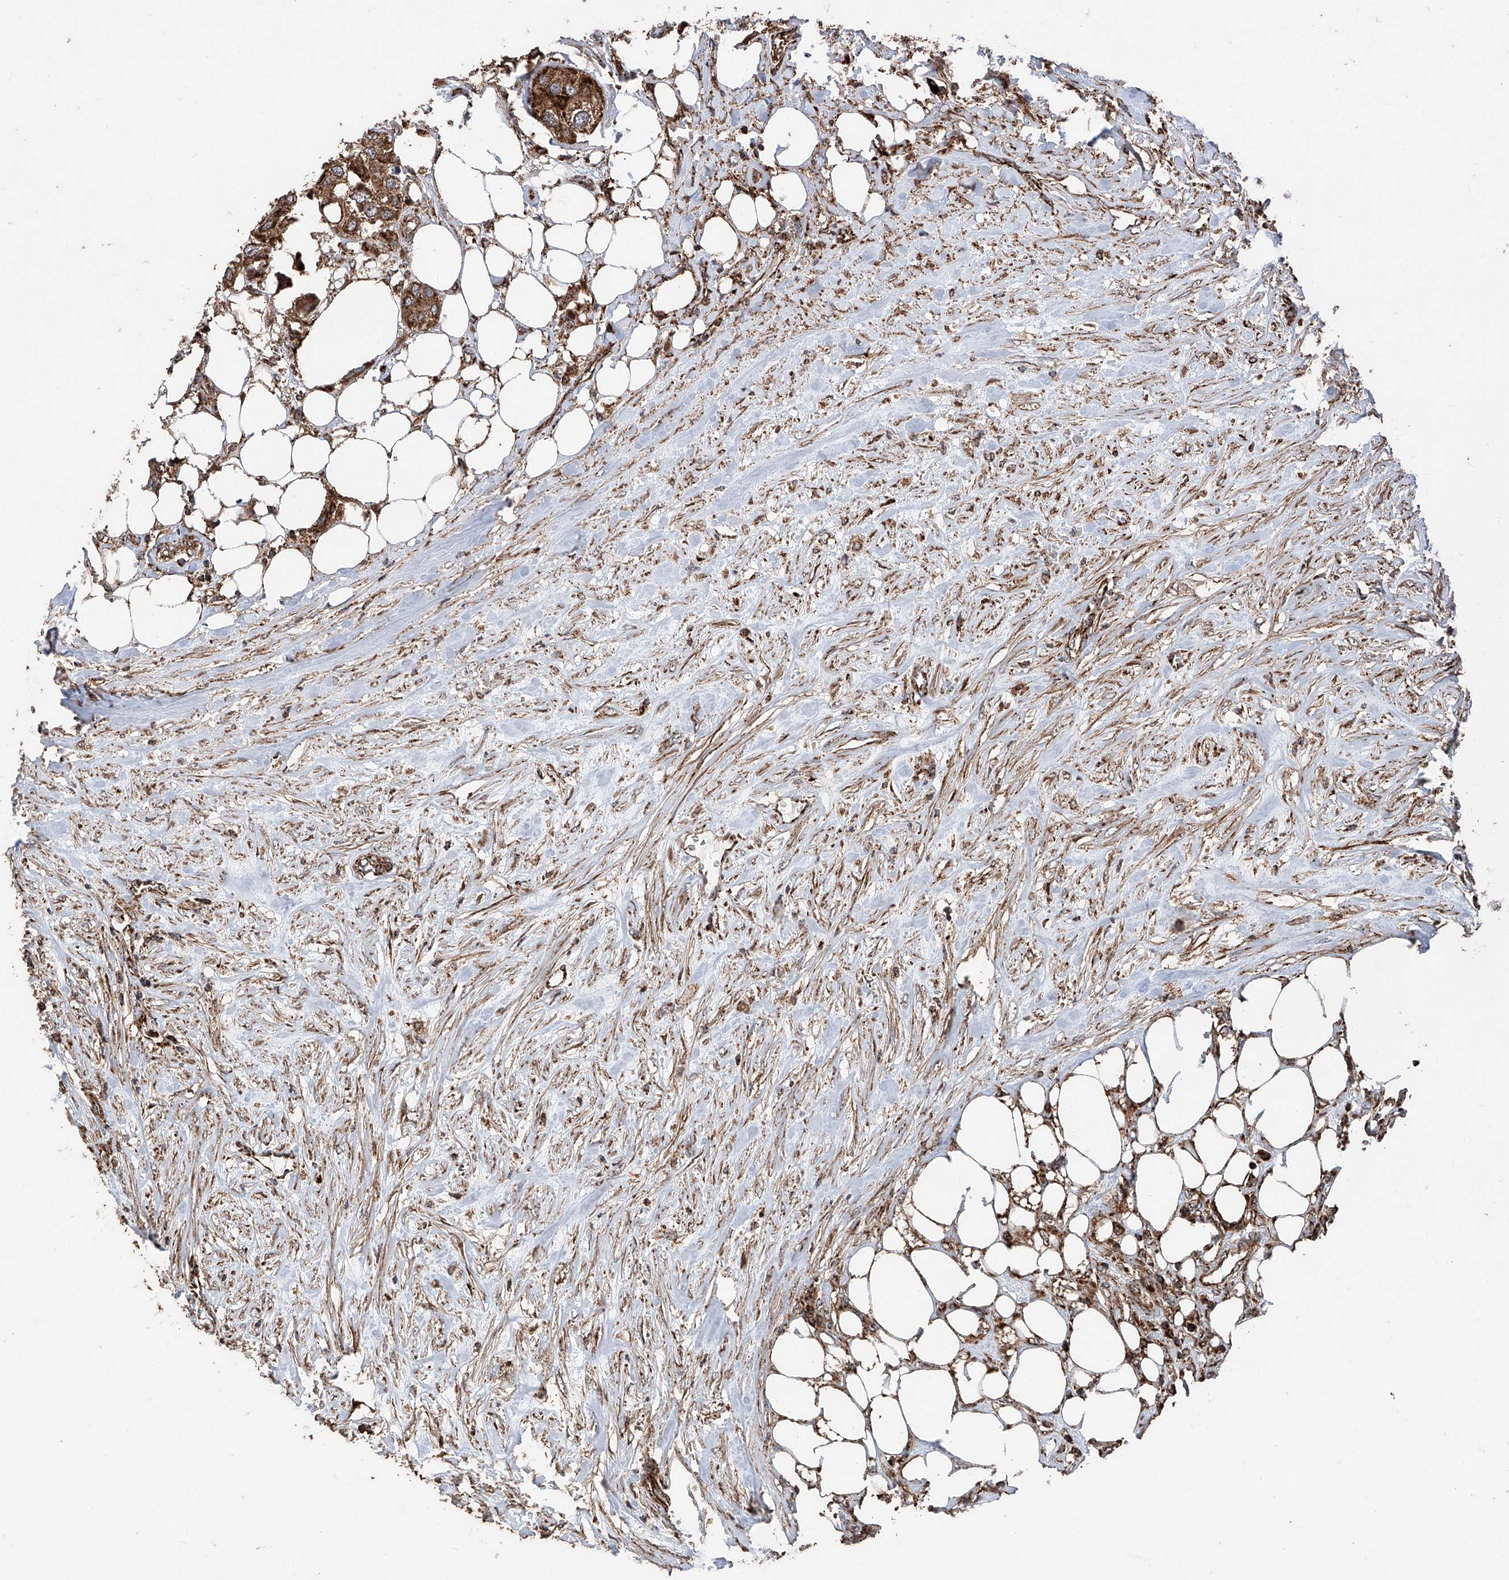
{"staining": {"intensity": "strong", "quantity": ">75%", "location": "cytoplasmic/membranous"}, "tissue": "urothelial cancer", "cell_type": "Tumor cells", "image_type": "cancer", "snomed": [{"axis": "morphology", "description": "Urothelial carcinoma, High grade"}, {"axis": "topography", "description": "Urinary bladder"}], "caption": "High-grade urothelial carcinoma stained with a brown dye shows strong cytoplasmic/membranous positive expression in about >75% of tumor cells.", "gene": "PISD", "patient": {"sex": "male", "age": 64}}